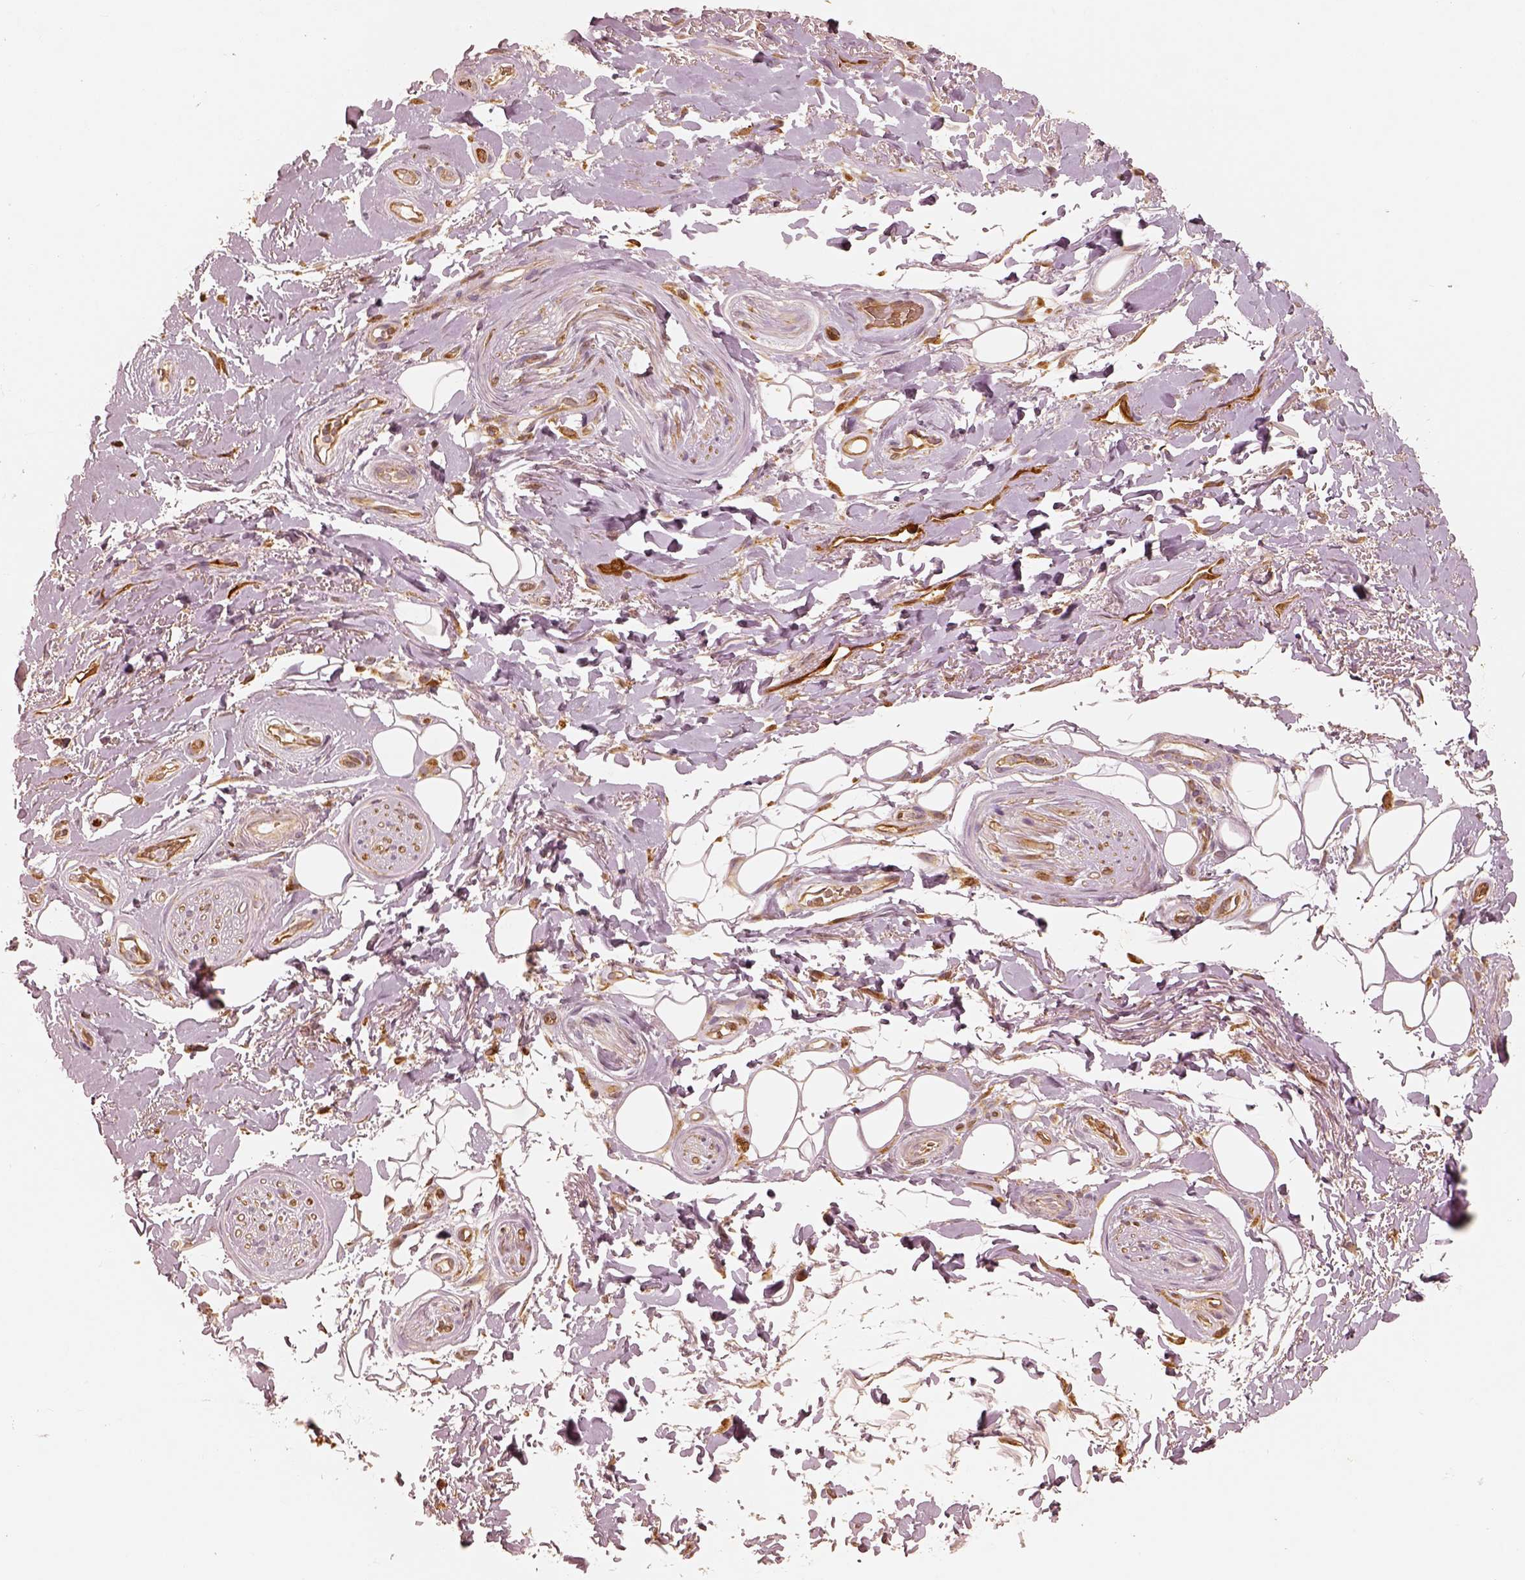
{"staining": {"intensity": "moderate", "quantity": ">75%", "location": "cytoplasmic/membranous"}, "tissue": "adipose tissue", "cell_type": "Adipocytes", "image_type": "normal", "snomed": [{"axis": "morphology", "description": "Normal tissue, NOS"}, {"axis": "topography", "description": "Anal"}, {"axis": "topography", "description": "Peripheral nerve tissue"}], "caption": "A medium amount of moderate cytoplasmic/membranous expression is seen in approximately >75% of adipocytes in unremarkable adipose tissue.", "gene": "FSCN1", "patient": {"sex": "male", "age": 53}}